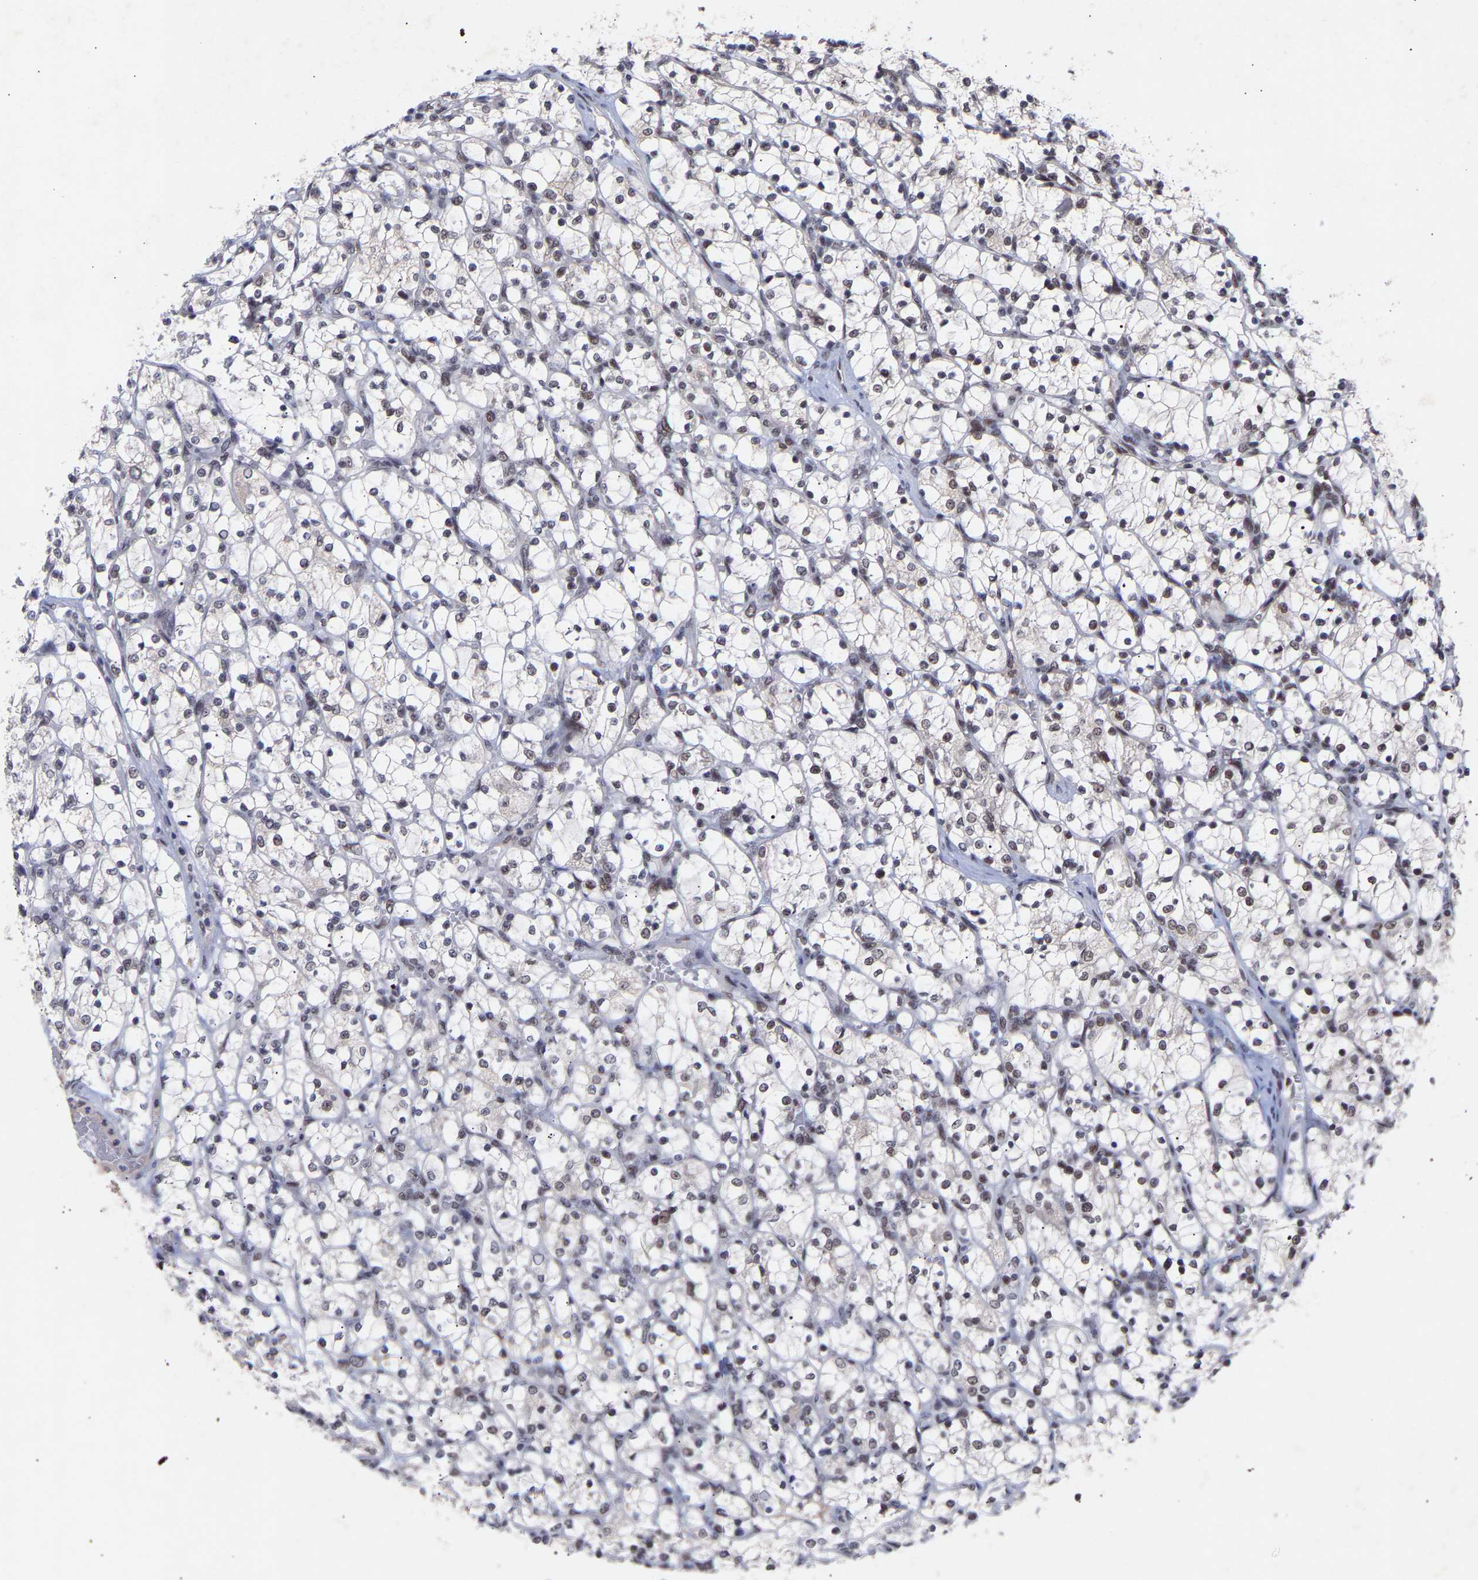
{"staining": {"intensity": "weak", "quantity": "25%-75%", "location": "nuclear"}, "tissue": "renal cancer", "cell_type": "Tumor cells", "image_type": "cancer", "snomed": [{"axis": "morphology", "description": "Adenocarcinoma, NOS"}, {"axis": "topography", "description": "Kidney"}], "caption": "This histopathology image reveals renal cancer stained with immunohistochemistry (IHC) to label a protein in brown. The nuclear of tumor cells show weak positivity for the protein. Nuclei are counter-stained blue.", "gene": "RBM15", "patient": {"sex": "female", "age": 69}}